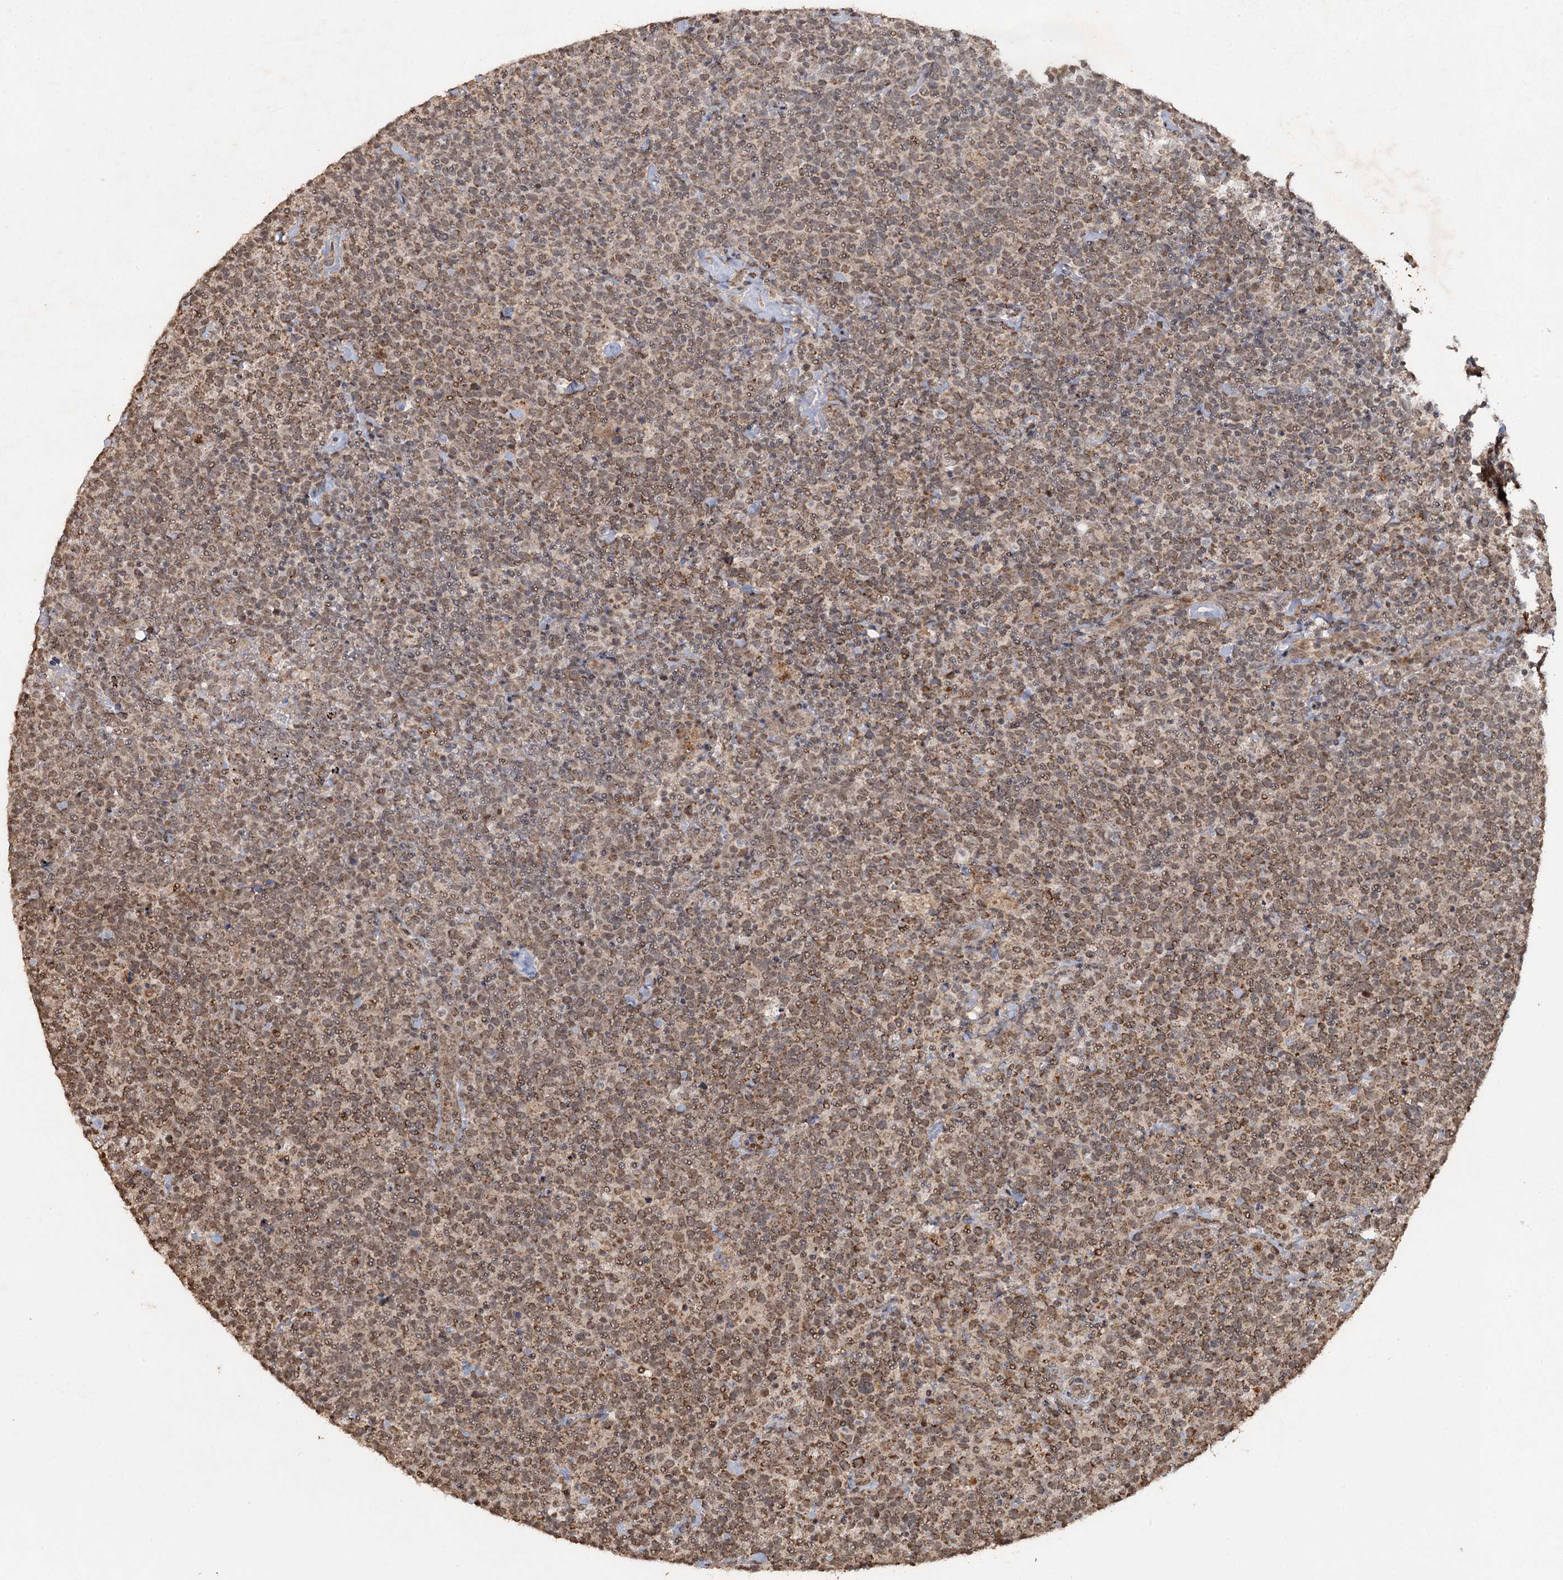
{"staining": {"intensity": "moderate", "quantity": ">75%", "location": "cytoplasmic/membranous,nuclear"}, "tissue": "lymphoma", "cell_type": "Tumor cells", "image_type": "cancer", "snomed": [{"axis": "morphology", "description": "Malignant lymphoma, non-Hodgkin's type, High grade"}, {"axis": "topography", "description": "Lymph node"}], "caption": "An image showing moderate cytoplasmic/membranous and nuclear positivity in about >75% of tumor cells in lymphoma, as visualized by brown immunohistochemical staining.", "gene": "REP15", "patient": {"sex": "male", "age": 61}}